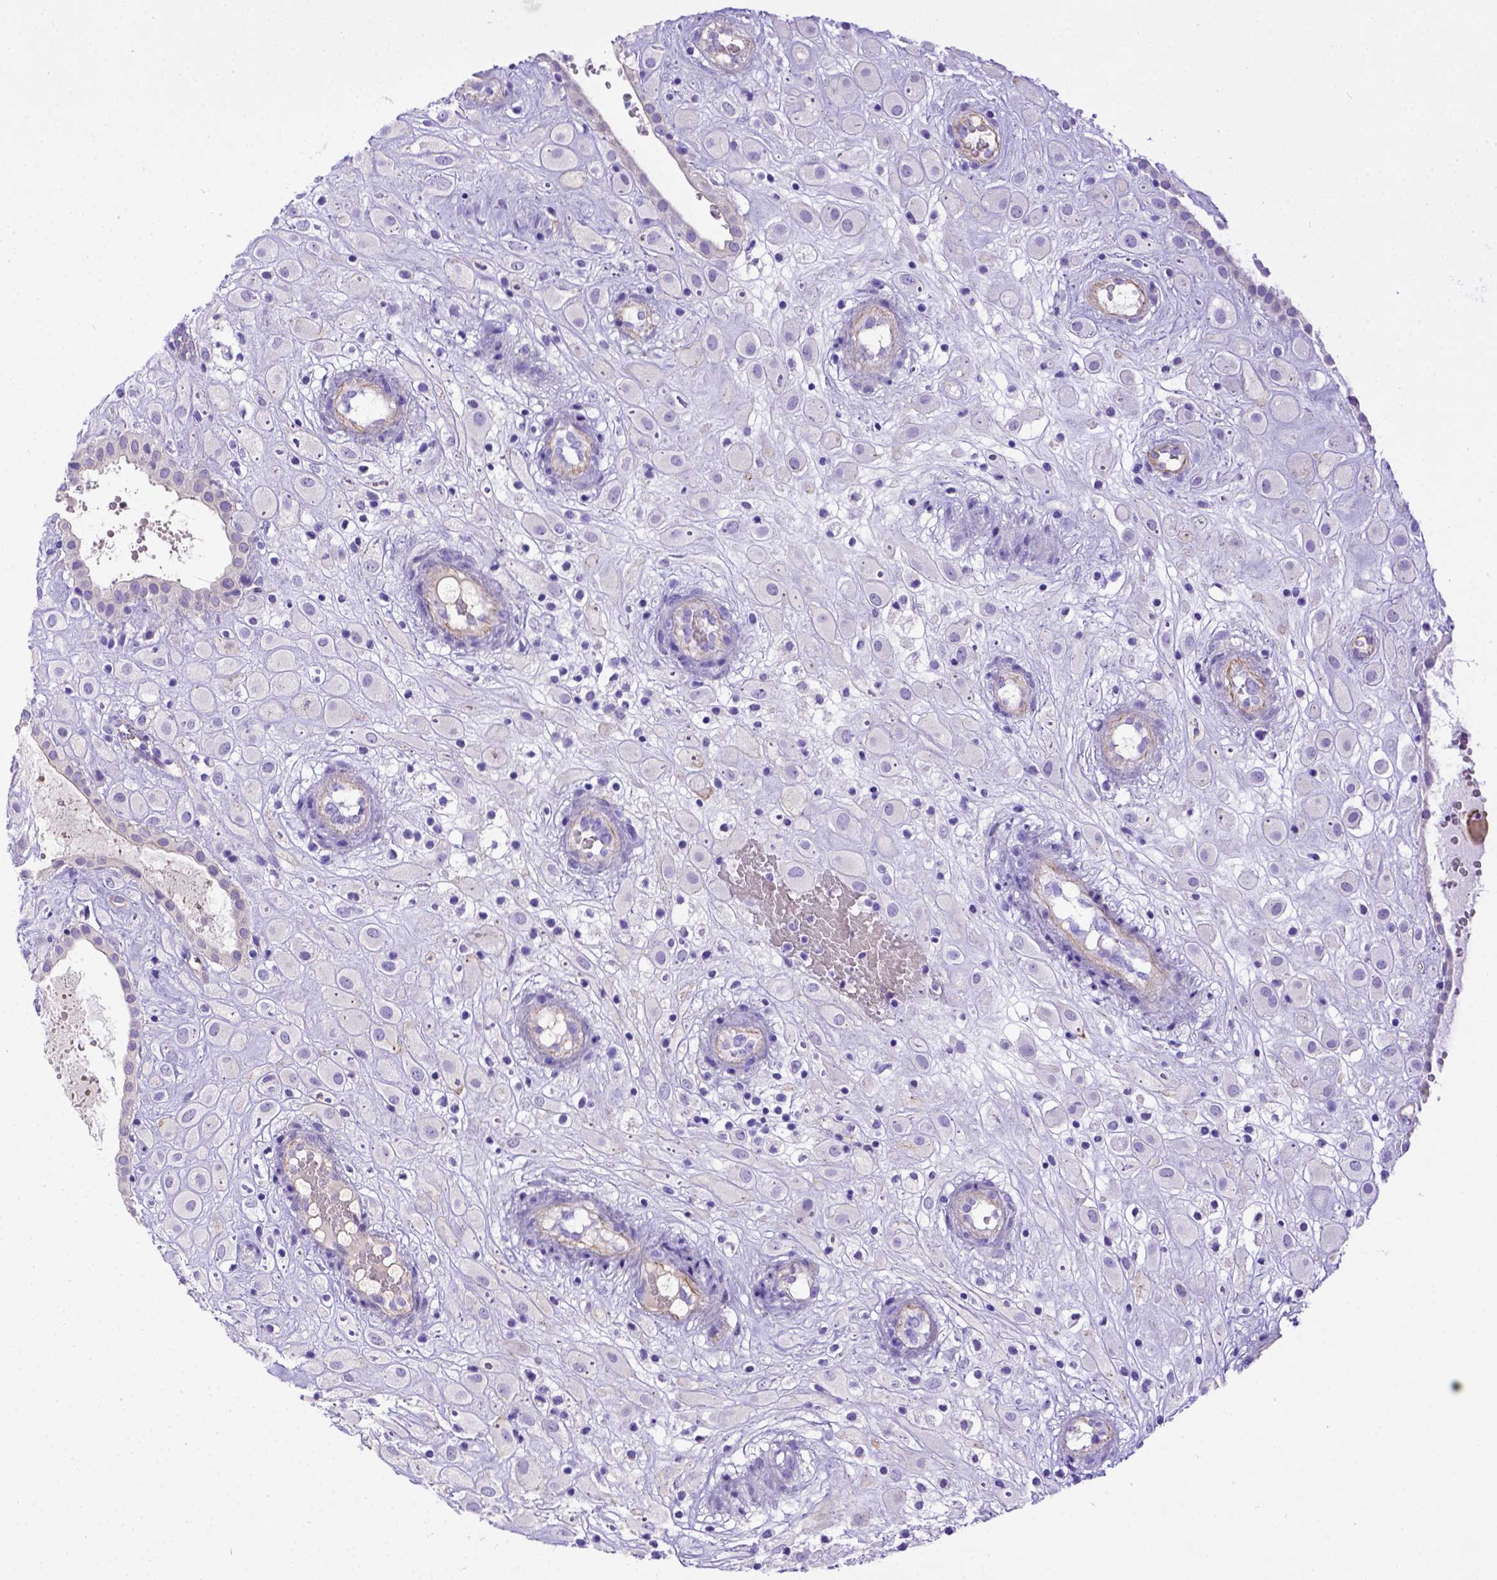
{"staining": {"intensity": "negative", "quantity": "none", "location": "none"}, "tissue": "placenta", "cell_type": "Decidual cells", "image_type": "normal", "snomed": [{"axis": "morphology", "description": "Normal tissue, NOS"}, {"axis": "topography", "description": "Placenta"}], "caption": "The photomicrograph reveals no significant expression in decidual cells of placenta.", "gene": "LRRC18", "patient": {"sex": "female", "age": 24}}